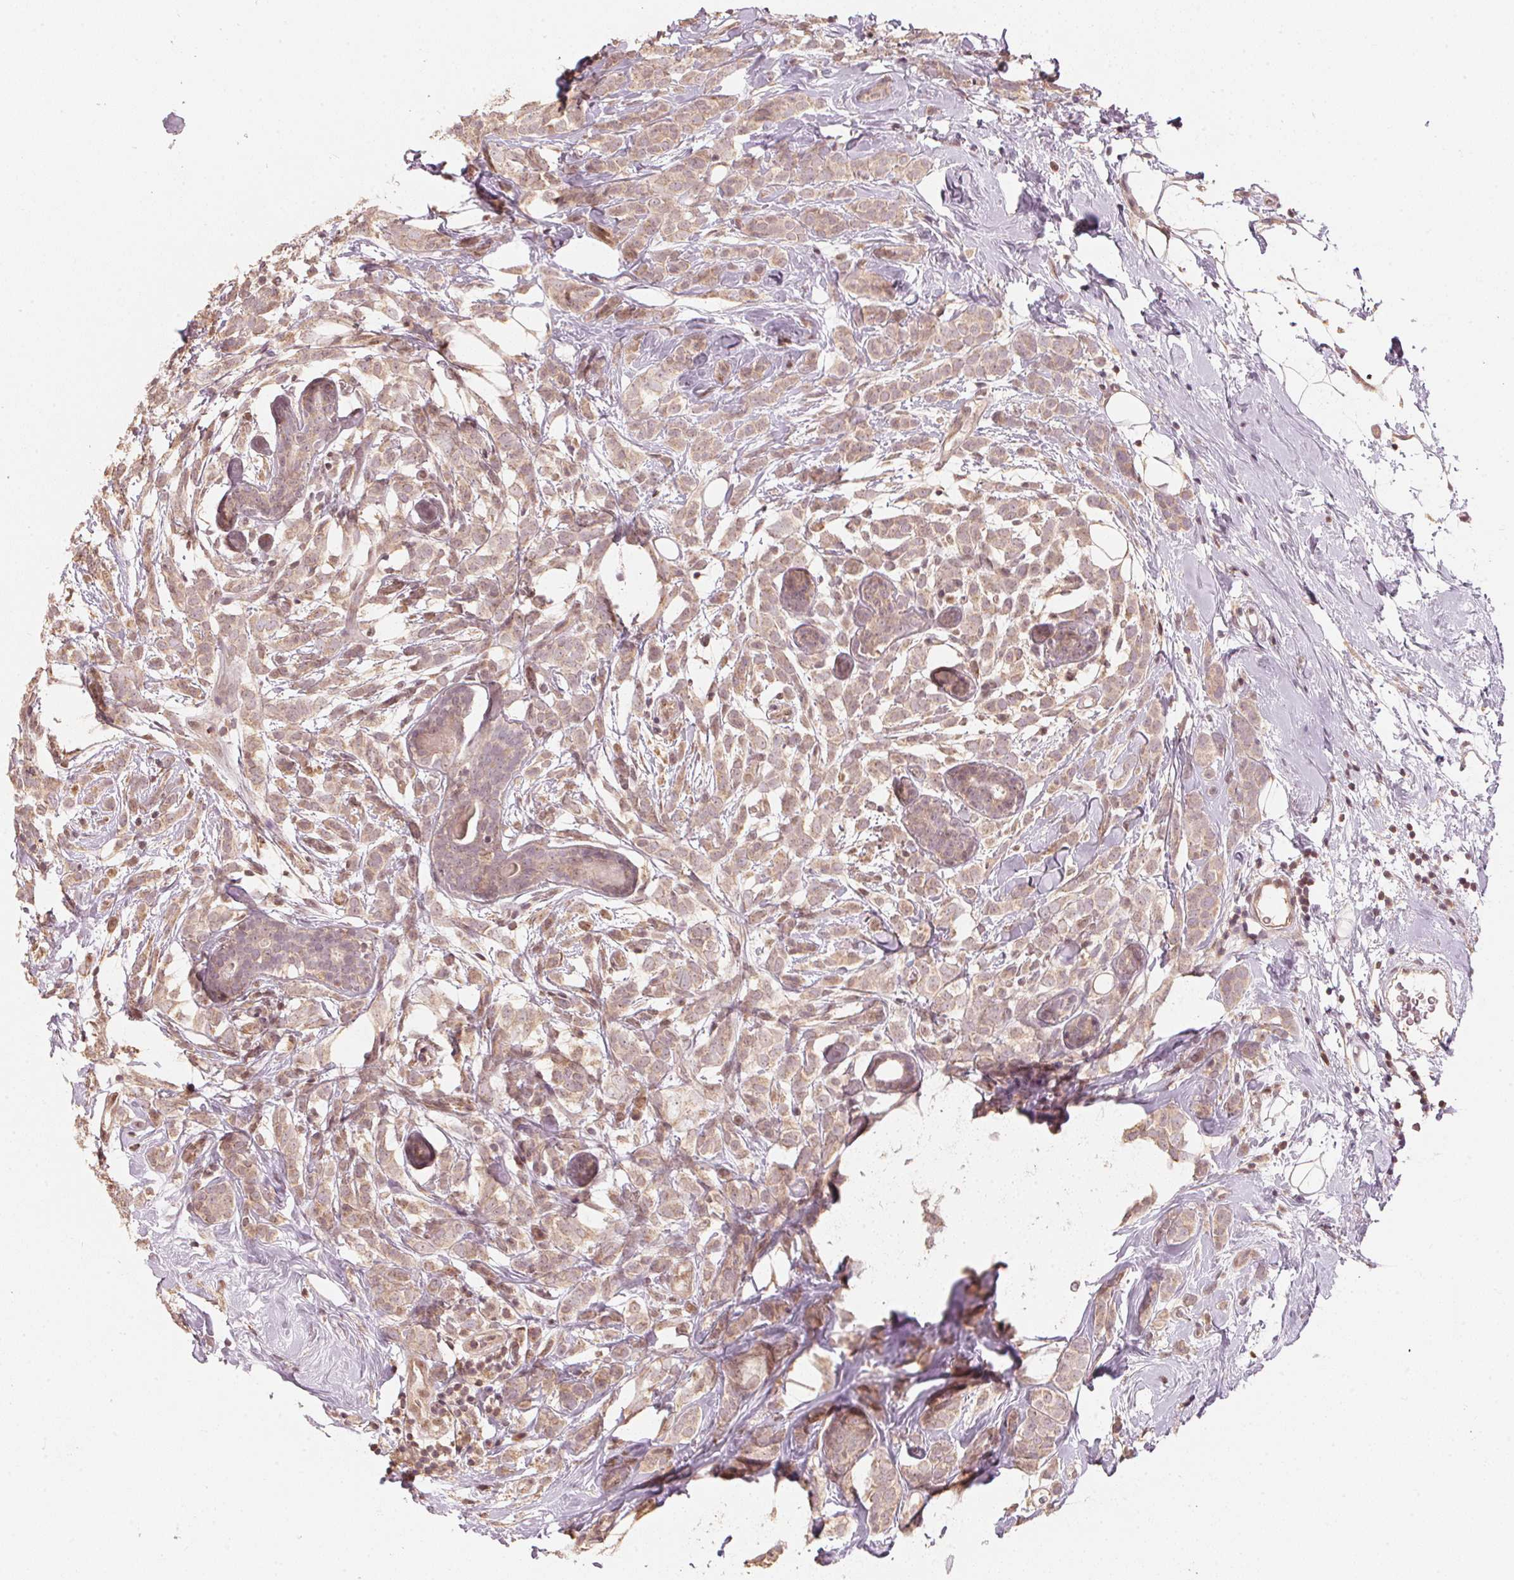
{"staining": {"intensity": "weak", "quantity": ">75%", "location": "cytoplasmic/membranous"}, "tissue": "breast cancer", "cell_type": "Tumor cells", "image_type": "cancer", "snomed": [{"axis": "morphology", "description": "Lobular carcinoma"}, {"axis": "topography", "description": "Breast"}], "caption": "Immunohistochemistry staining of breast cancer (lobular carcinoma), which reveals low levels of weak cytoplasmic/membranous positivity in approximately >75% of tumor cells indicating weak cytoplasmic/membranous protein positivity. The staining was performed using DAB (brown) for protein detection and nuclei were counterstained in hematoxylin (blue).", "gene": "C2orf73", "patient": {"sex": "female", "age": 49}}